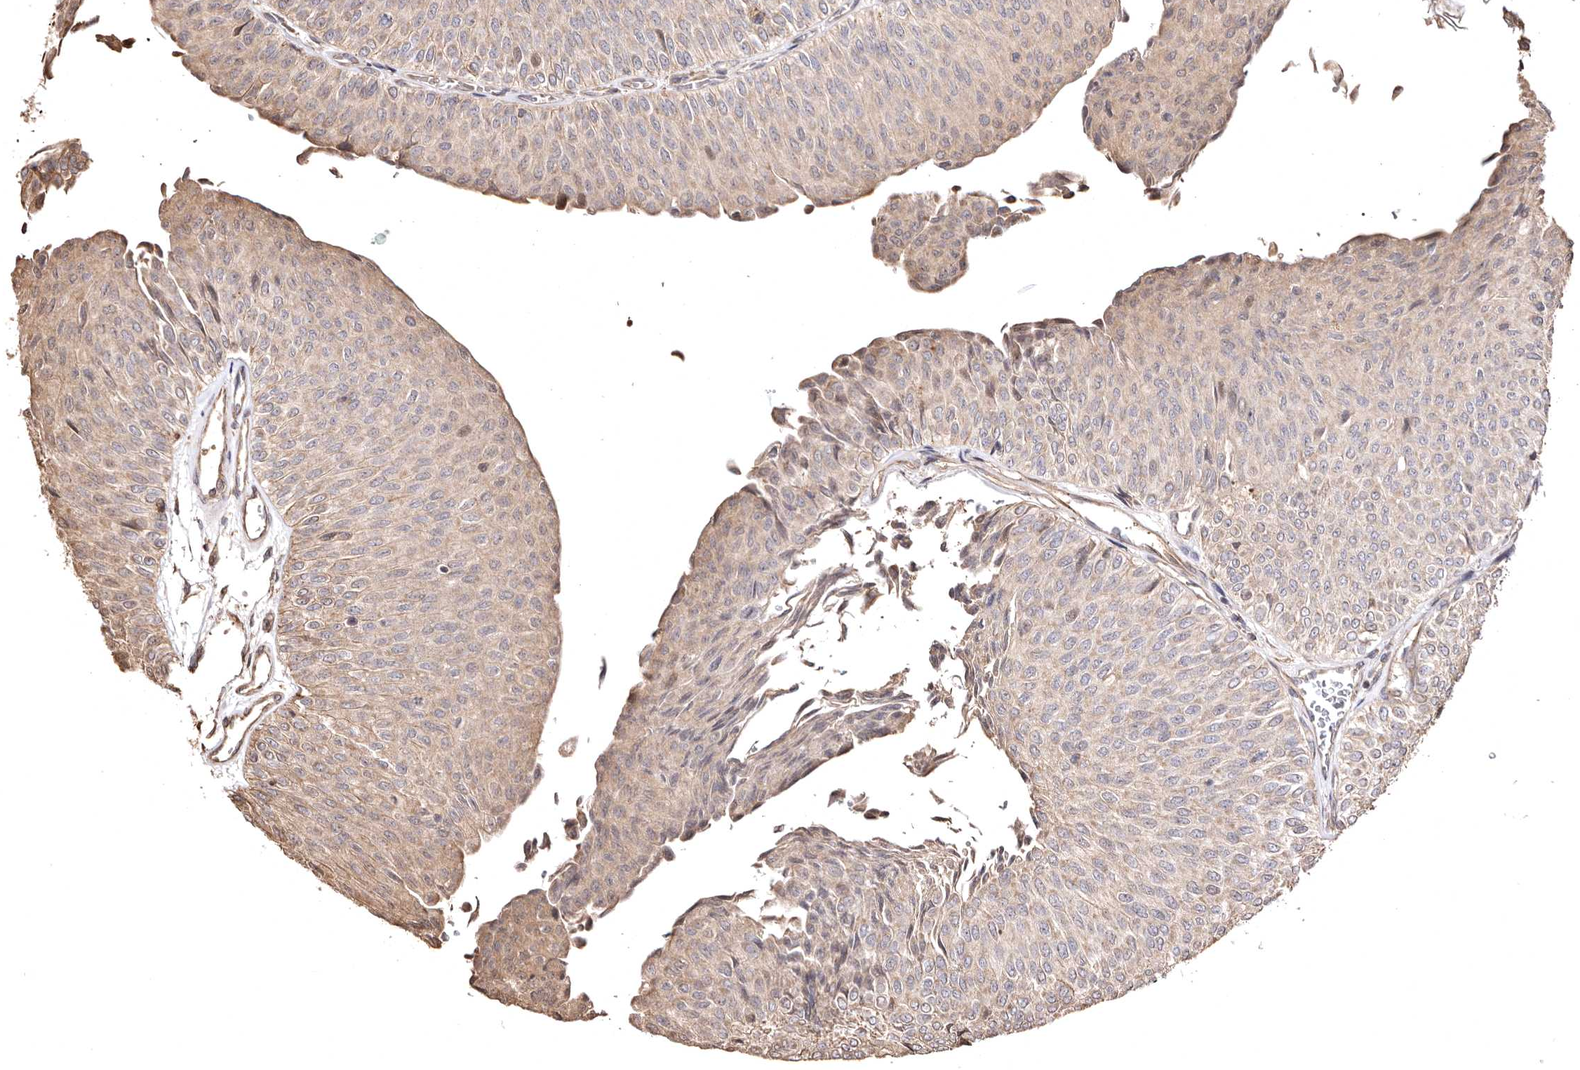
{"staining": {"intensity": "weak", "quantity": ">75%", "location": "cytoplasmic/membranous"}, "tissue": "urothelial cancer", "cell_type": "Tumor cells", "image_type": "cancer", "snomed": [{"axis": "morphology", "description": "Urothelial carcinoma, Low grade"}, {"axis": "topography", "description": "Urinary bladder"}], "caption": "Urothelial cancer stained with a protein marker demonstrates weak staining in tumor cells.", "gene": "MACC1", "patient": {"sex": "male", "age": 78}}